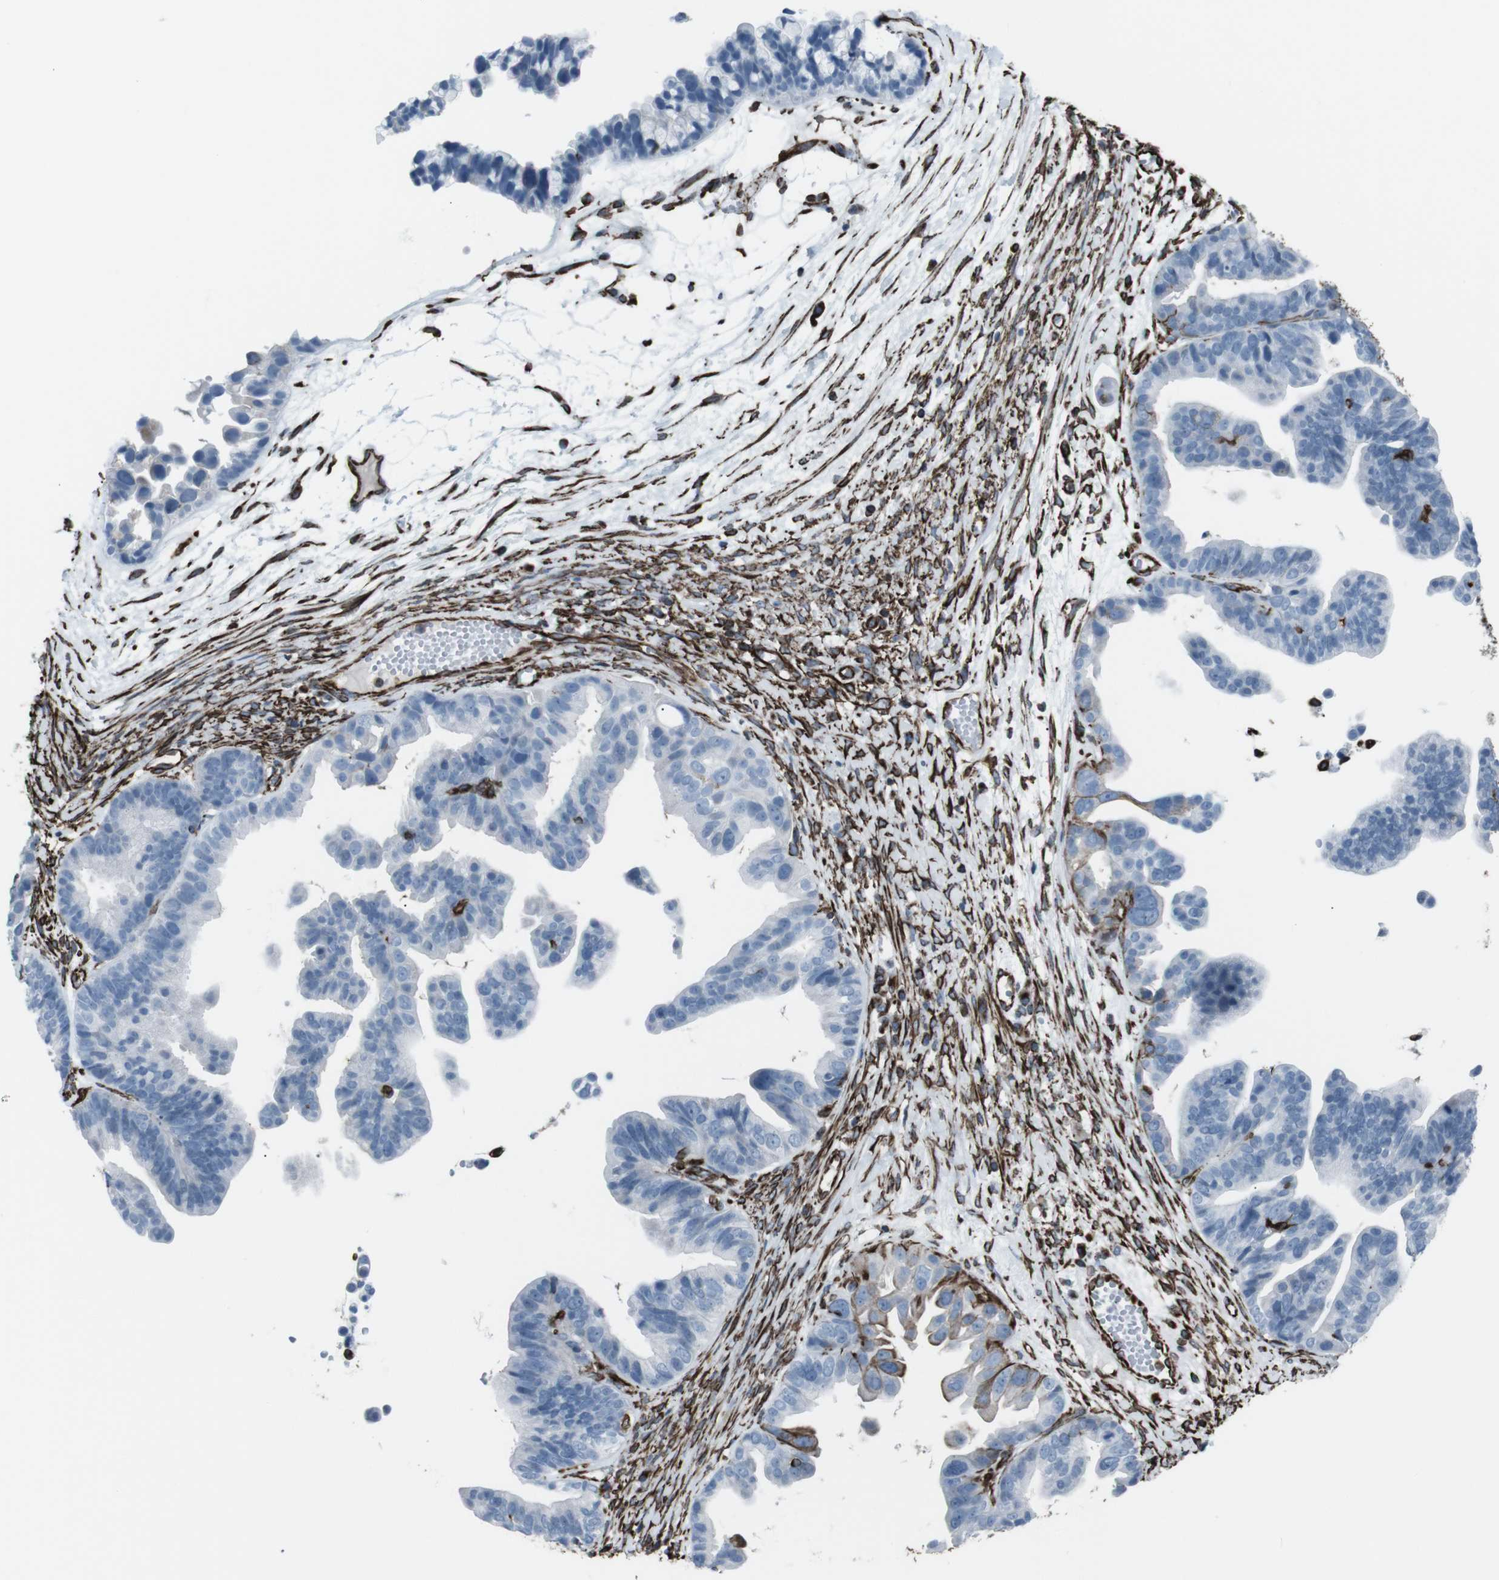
{"staining": {"intensity": "negative", "quantity": "none", "location": "none"}, "tissue": "ovarian cancer", "cell_type": "Tumor cells", "image_type": "cancer", "snomed": [{"axis": "morphology", "description": "Cystadenocarcinoma, serous, NOS"}, {"axis": "topography", "description": "Ovary"}], "caption": "Tumor cells show no significant protein staining in ovarian cancer. (Stains: DAB immunohistochemistry (IHC) with hematoxylin counter stain, Microscopy: brightfield microscopy at high magnification).", "gene": "ZDHHC6", "patient": {"sex": "female", "age": 56}}